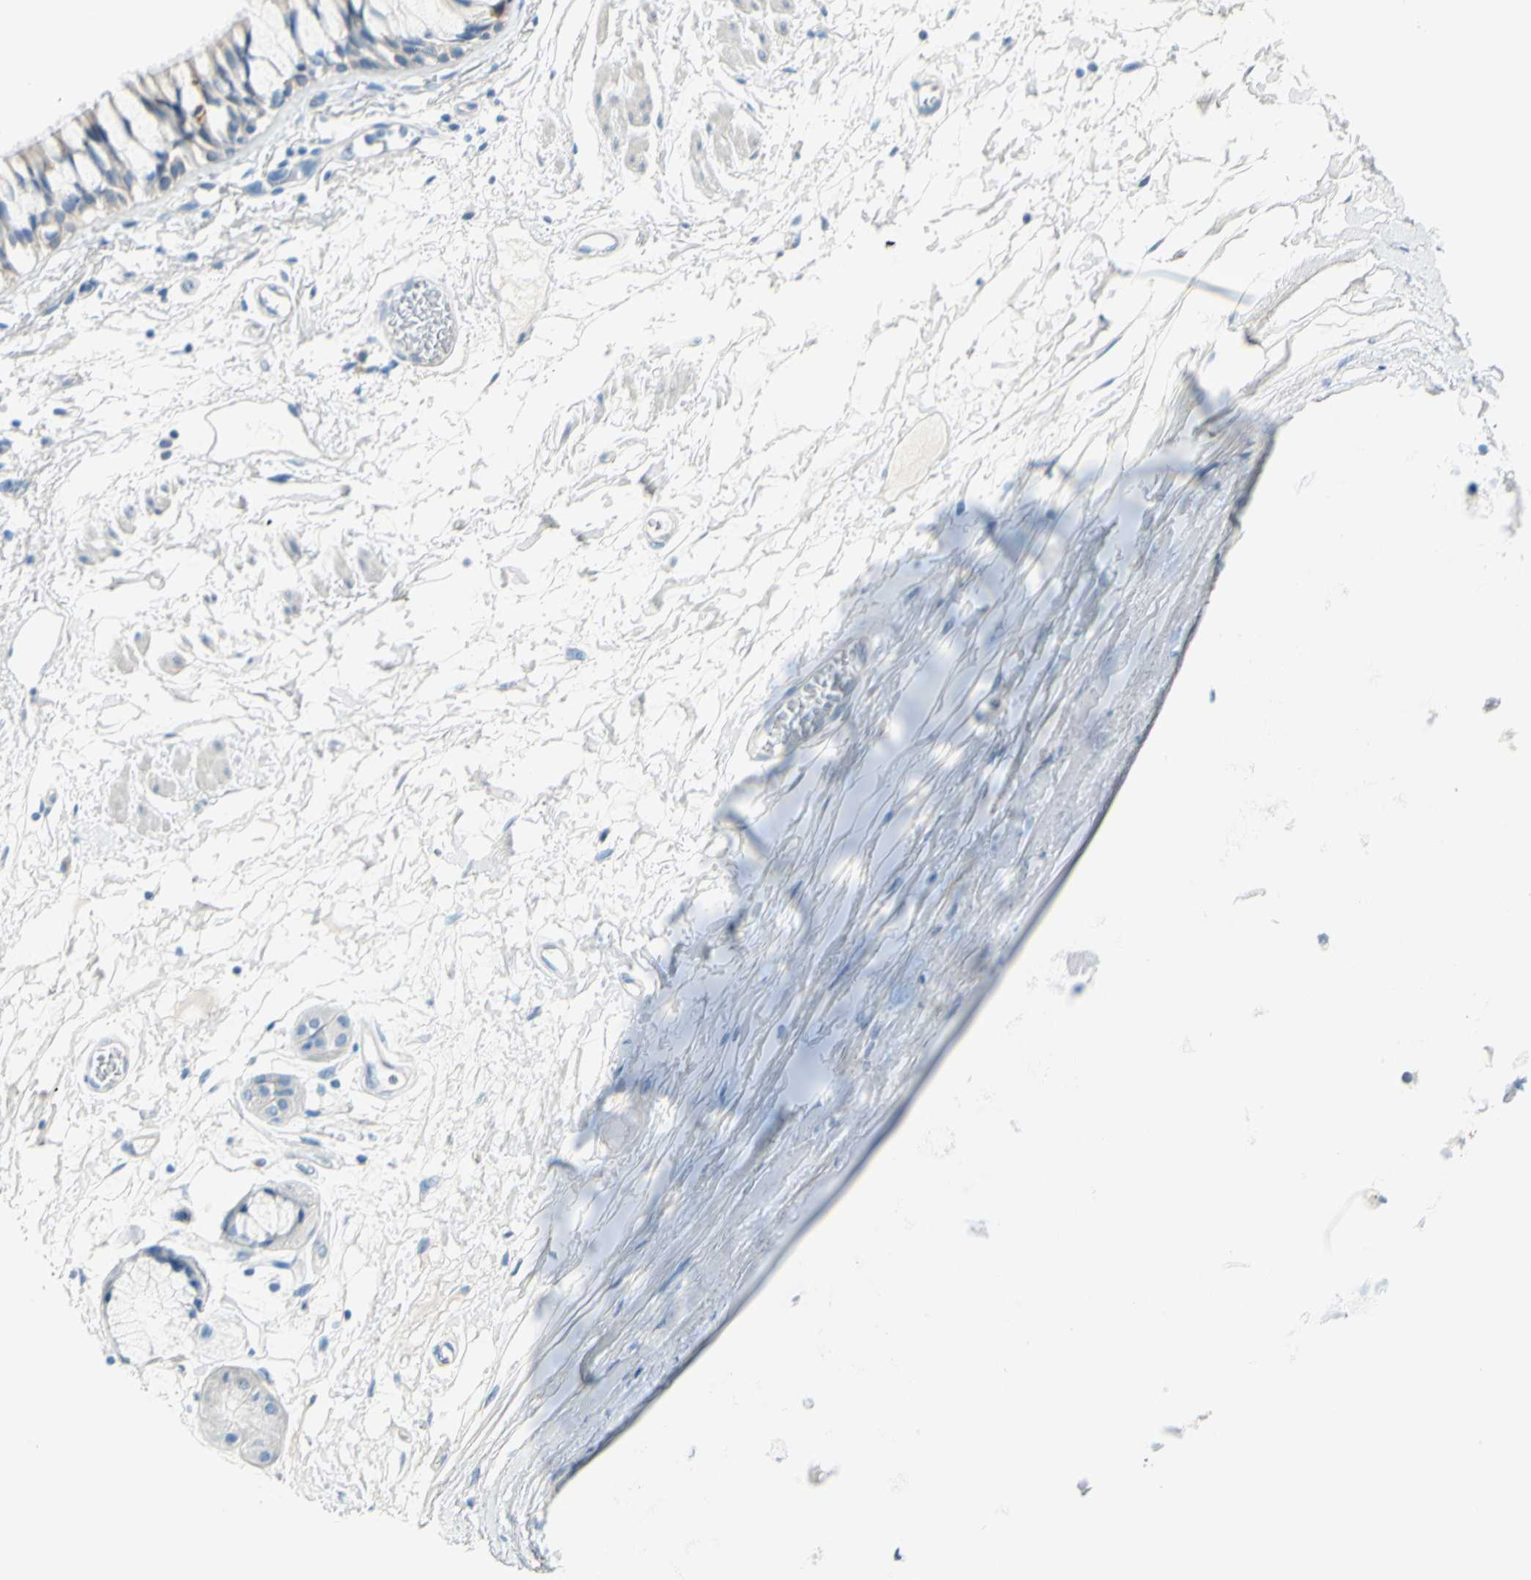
{"staining": {"intensity": "moderate", "quantity": "<25%", "location": "cytoplasmic/membranous"}, "tissue": "bronchus", "cell_type": "Respiratory epithelial cells", "image_type": "normal", "snomed": [{"axis": "morphology", "description": "Normal tissue, NOS"}, {"axis": "topography", "description": "Bronchus"}], "caption": "Protein staining of benign bronchus shows moderate cytoplasmic/membranous expression in about <25% of respiratory epithelial cells.", "gene": "SLC1A2", "patient": {"sex": "male", "age": 66}}